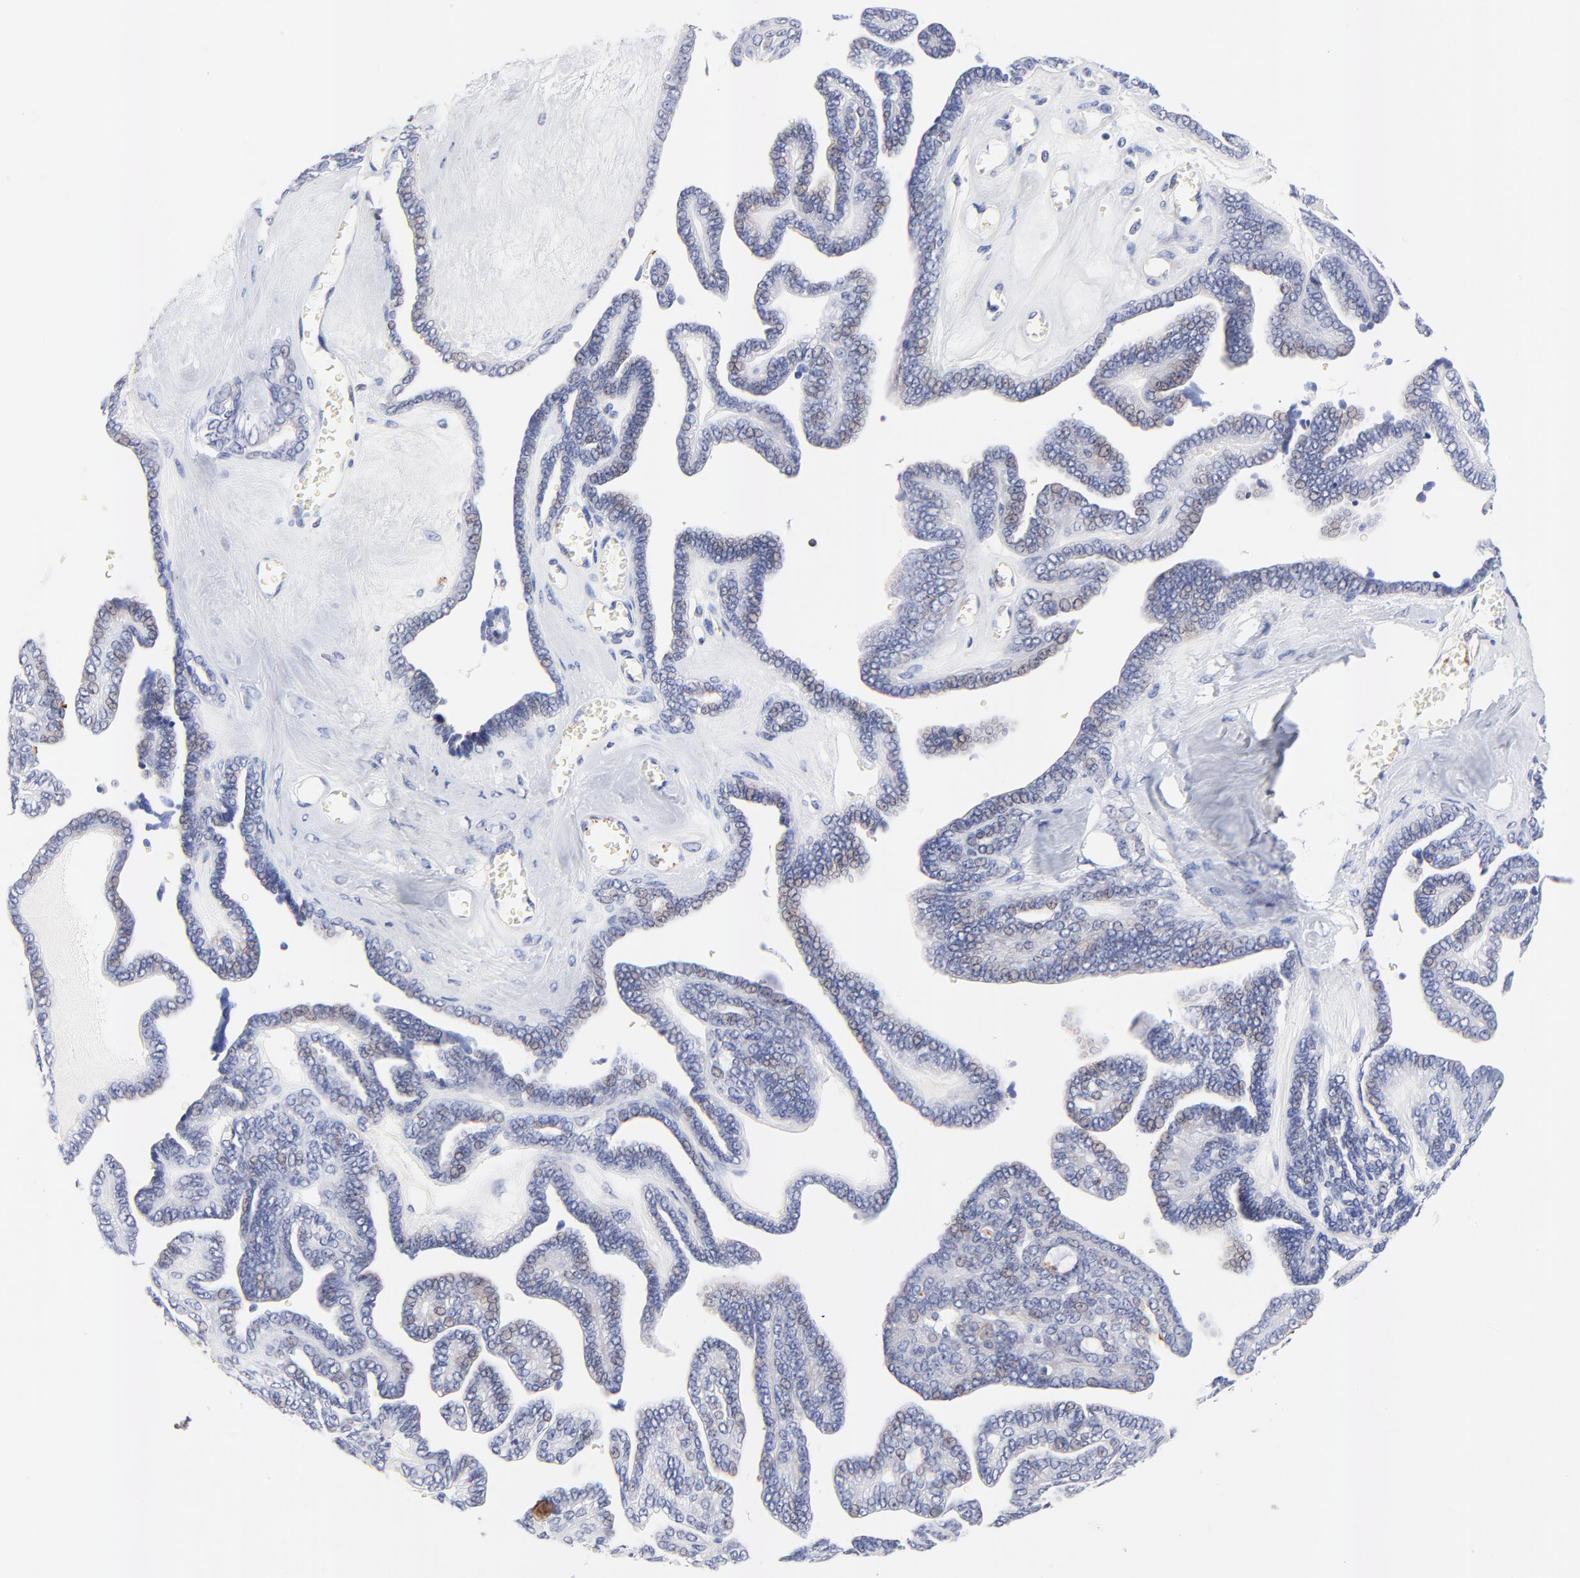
{"staining": {"intensity": "negative", "quantity": "none", "location": "none"}, "tissue": "ovarian cancer", "cell_type": "Tumor cells", "image_type": "cancer", "snomed": [{"axis": "morphology", "description": "Cystadenocarcinoma, serous, NOS"}, {"axis": "topography", "description": "Ovary"}], "caption": "An image of human serous cystadenocarcinoma (ovarian) is negative for staining in tumor cells.", "gene": "FAM117B", "patient": {"sex": "female", "age": 71}}